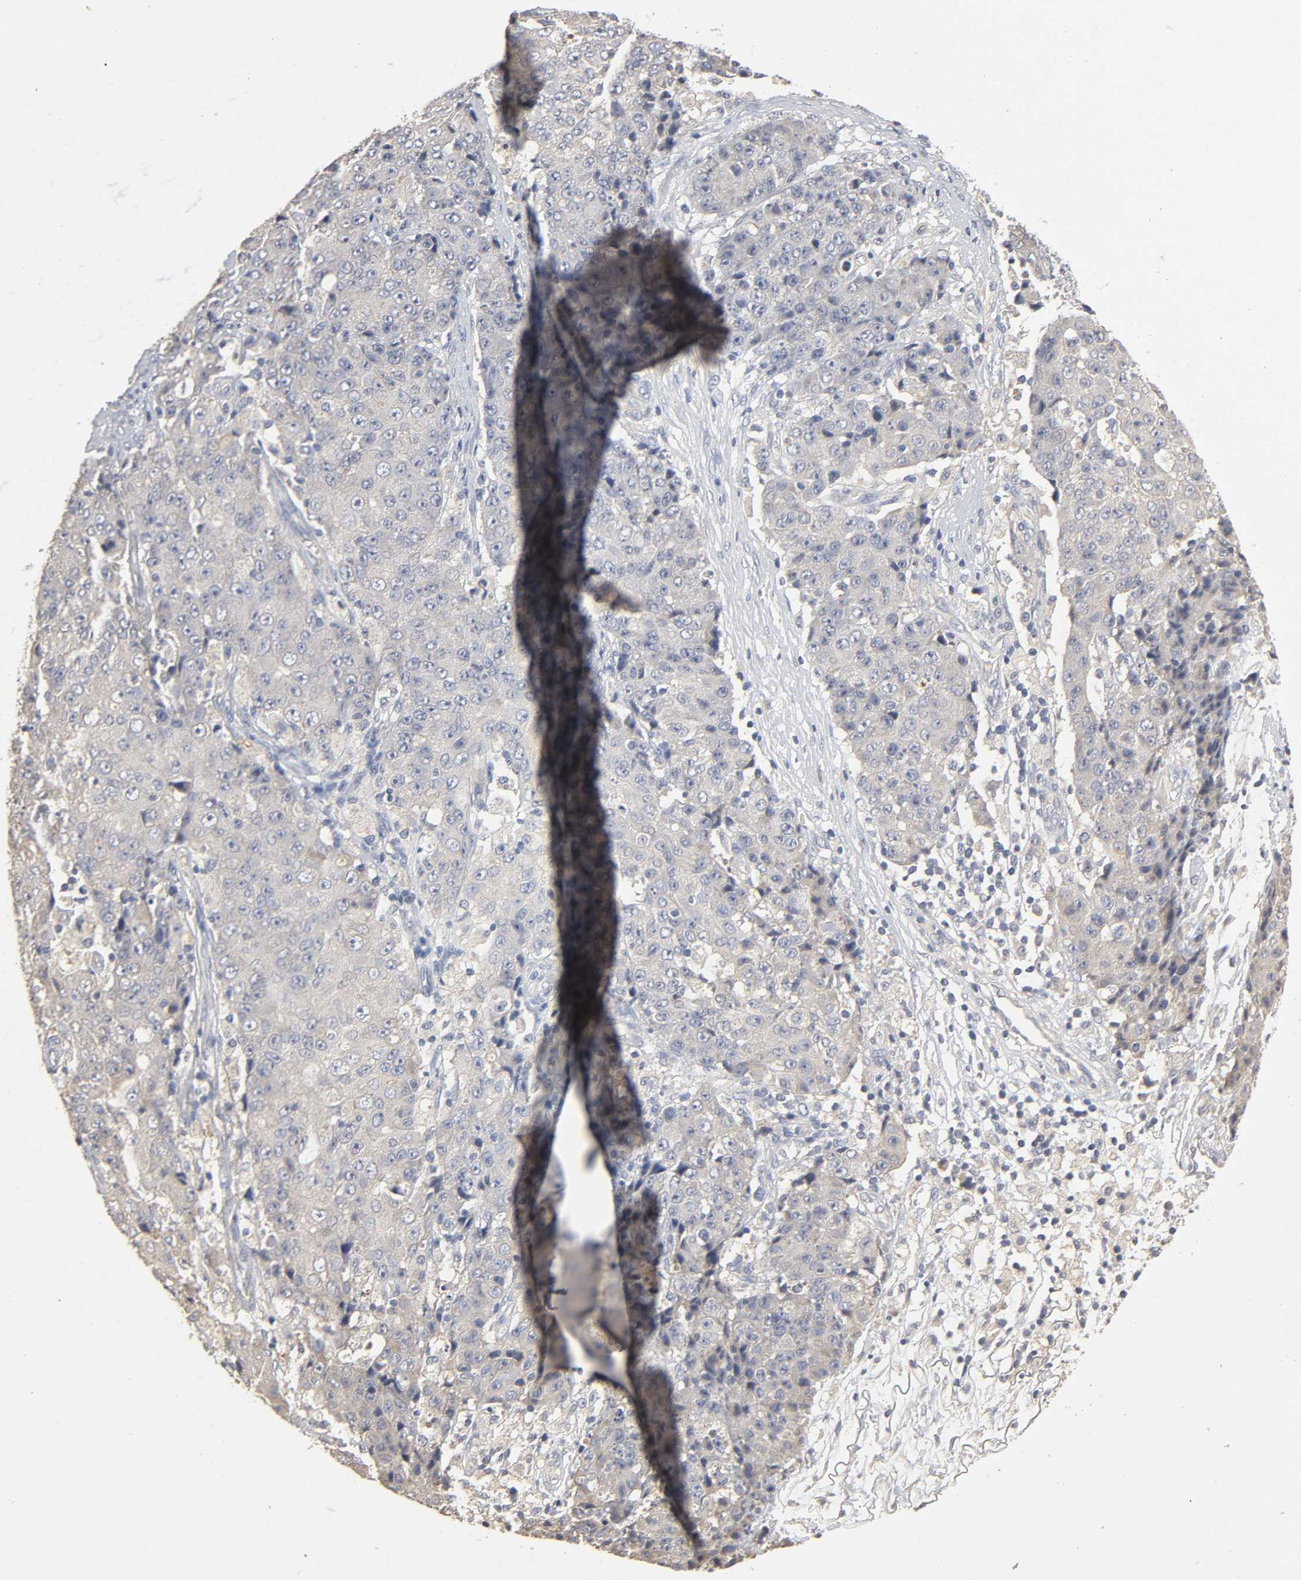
{"staining": {"intensity": "negative", "quantity": "none", "location": "none"}, "tissue": "ovarian cancer", "cell_type": "Tumor cells", "image_type": "cancer", "snomed": [{"axis": "morphology", "description": "Carcinoma, endometroid"}, {"axis": "topography", "description": "Ovary"}], "caption": "Immunohistochemistry of human endometroid carcinoma (ovarian) demonstrates no expression in tumor cells.", "gene": "SLC10A2", "patient": {"sex": "female", "age": 42}}